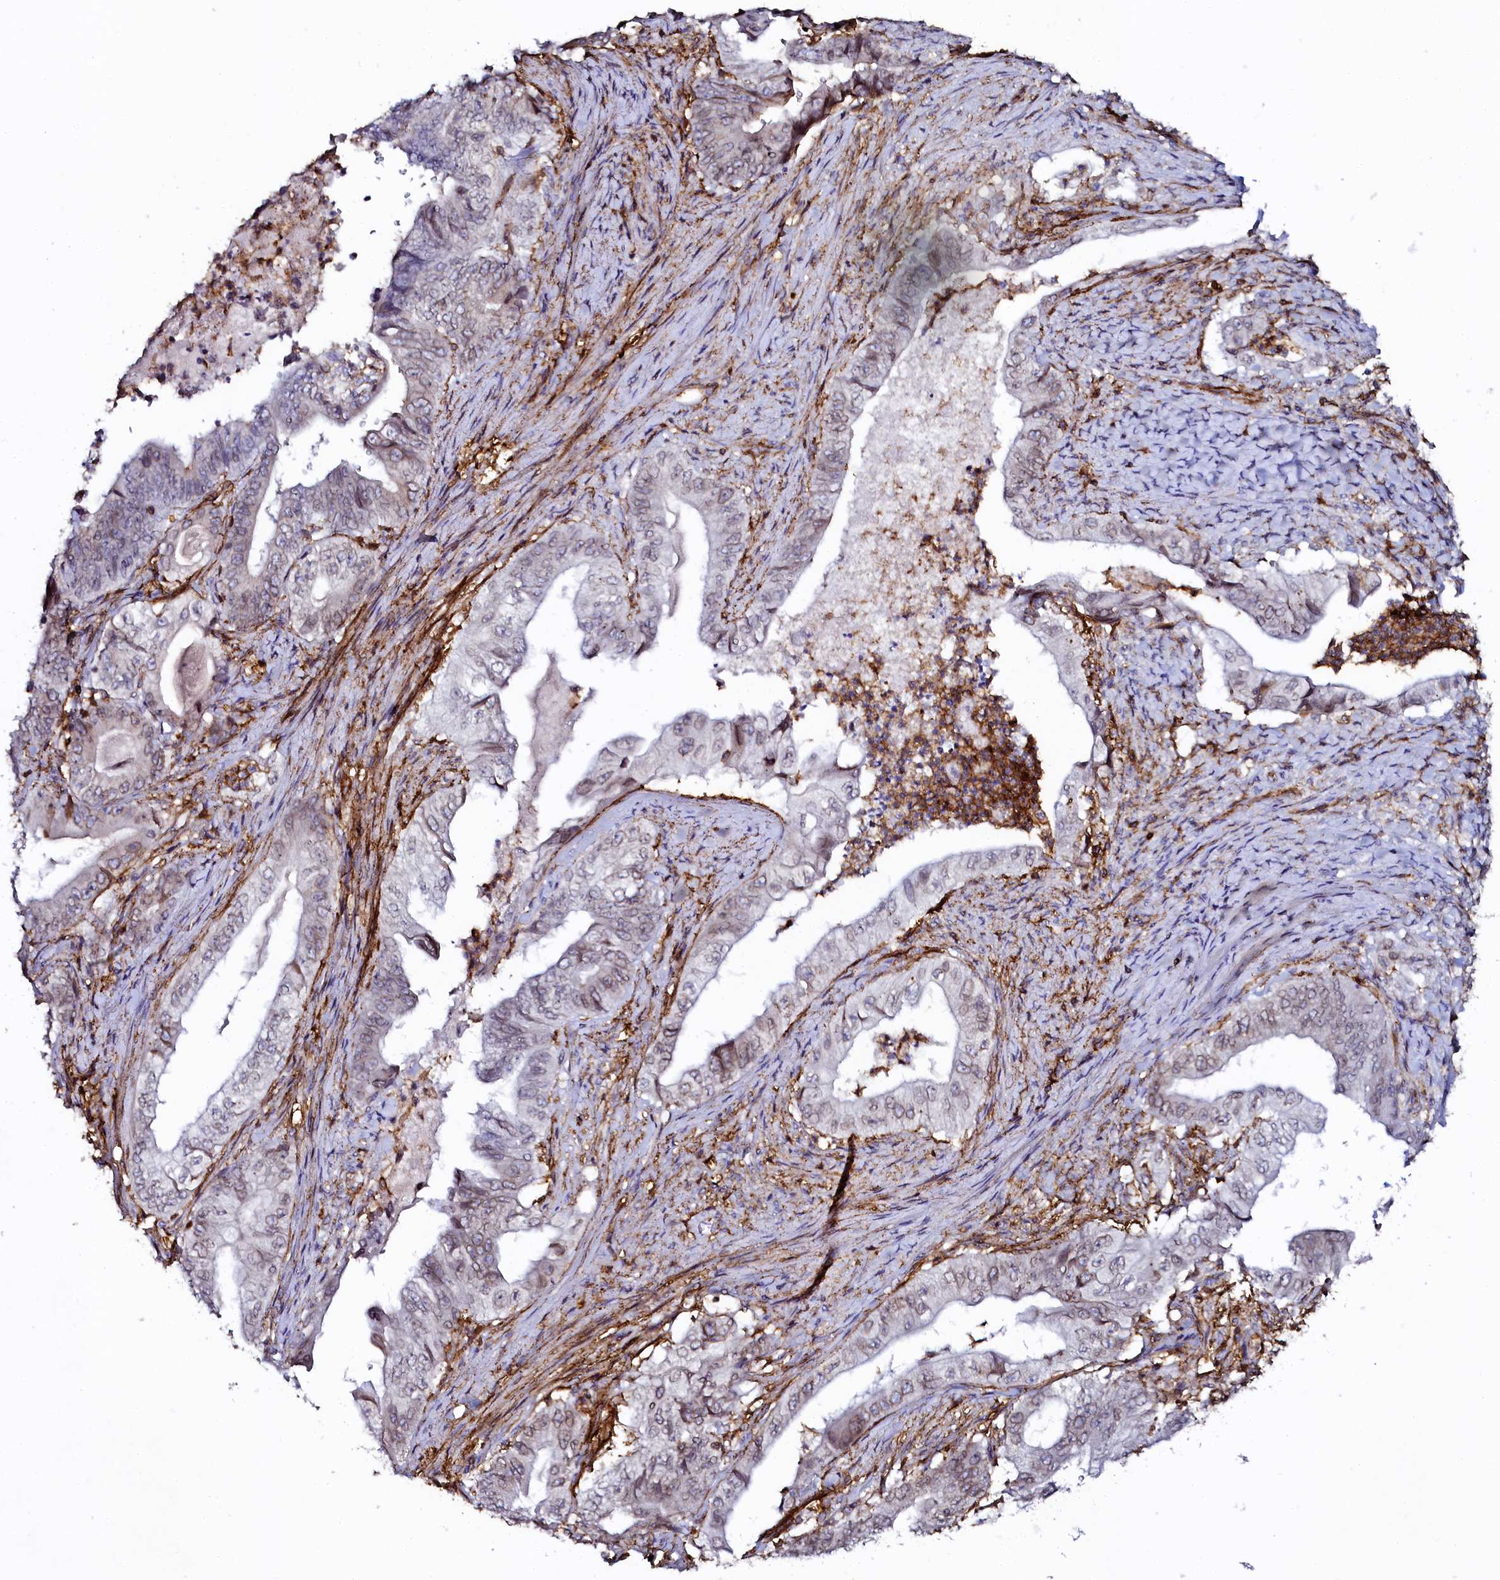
{"staining": {"intensity": "negative", "quantity": "none", "location": "none"}, "tissue": "stomach cancer", "cell_type": "Tumor cells", "image_type": "cancer", "snomed": [{"axis": "morphology", "description": "Adenocarcinoma, NOS"}, {"axis": "topography", "description": "Stomach"}], "caption": "High magnification brightfield microscopy of stomach cancer (adenocarcinoma) stained with DAB (3,3'-diaminobenzidine) (brown) and counterstained with hematoxylin (blue): tumor cells show no significant expression.", "gene": "AAAS", "patient": {"sex": "female", "age": 73}}